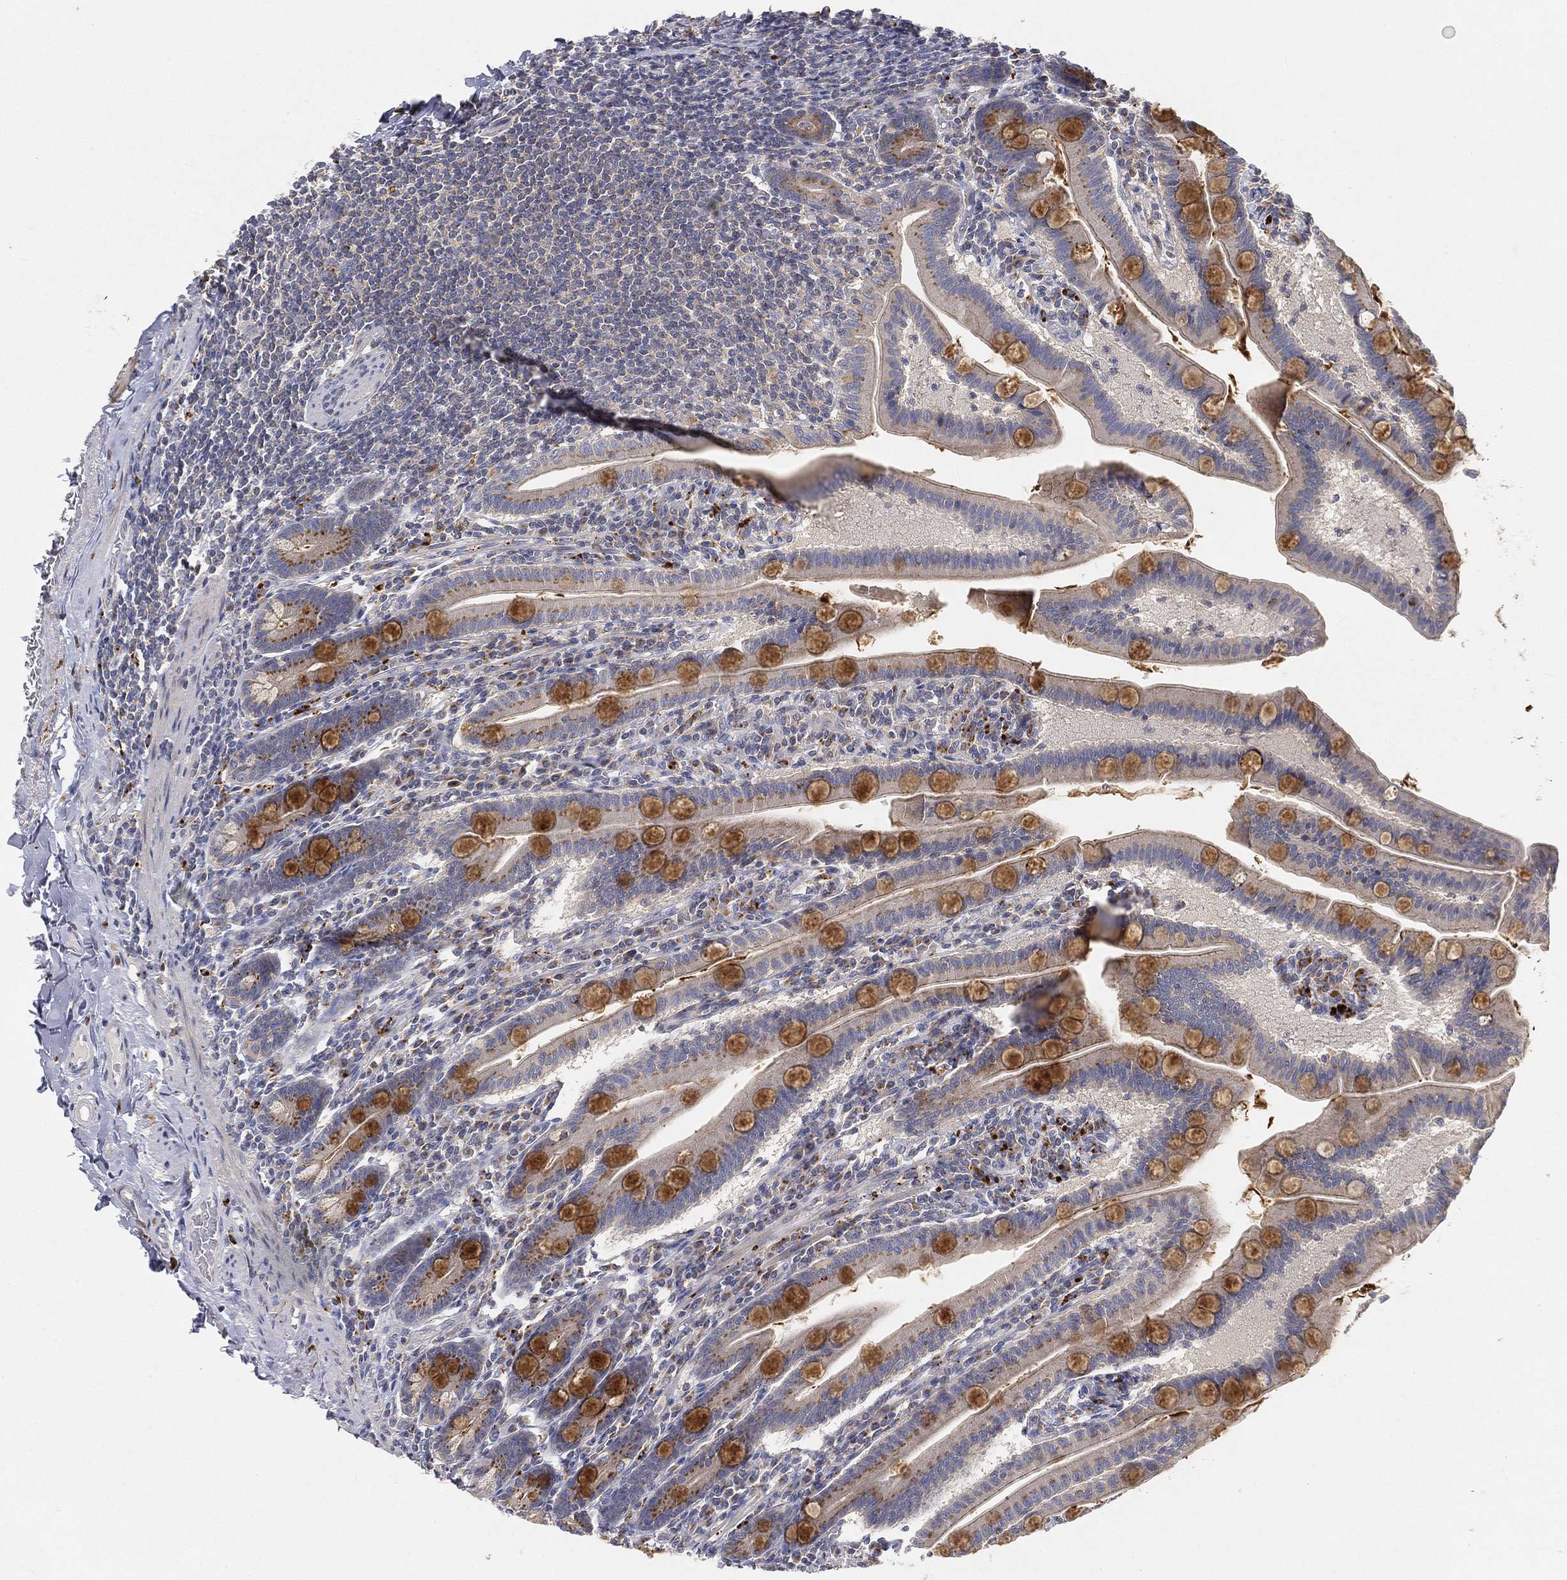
{"staining": {"intensity": "moderate", "quantity": "25%-75%", "location": "cytoplasmic/membranous"}, "tissue": "small intestine", "cell_type": "Glandular cells", "image_type": "normal", "snomed": [{"axis": "morphology", "description": "Normal tissue, NOS"}, {"axis": "topography", "description": "Small intestine"}], "caption": "Protein expression analysis of benign human small intestine reveals moderate cytoplasmic/membranous expression in about 25%-75% of glandular cells. The staining was performed using DAB (3,3'-diaminobenzidine), with brown indicating positive protein expression. Nuclei are stained blue with hematoxylin.", "gene": "CTSL", "patient": {"sex": "male", "age": 66}}